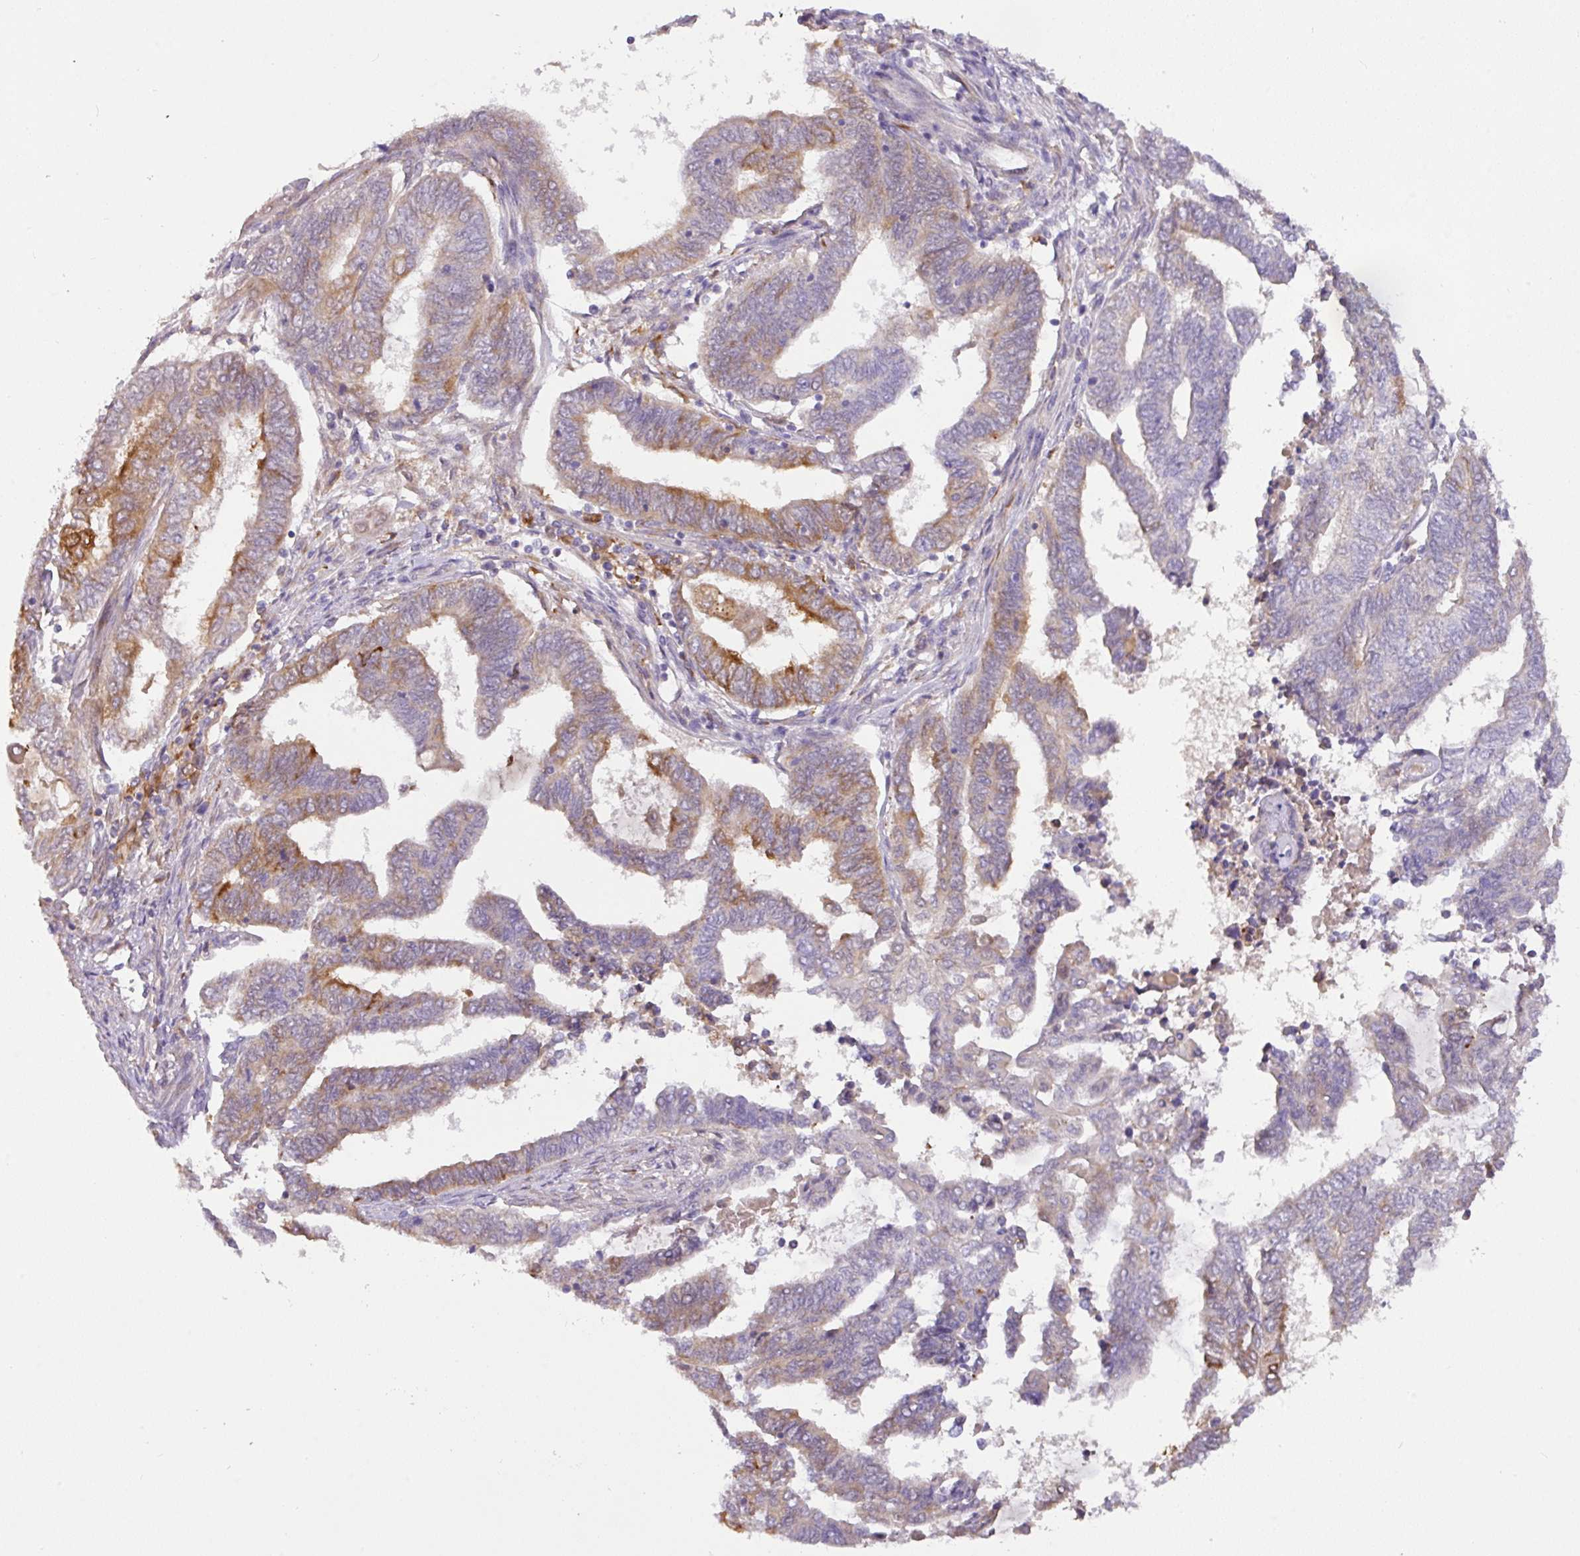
{"staining": {"intensity": "moderate", "quantity": "<25%", "location": "cytoplasmic/membranous"}, "tissue": "endometrial cancer", "cell_type": "Tumor cells", "image_type": "cancer", "snomed": [{"axis": "morphology", "description": "Adenocarcinoma, NOS"}, {"axis": "topography", "description": "Uterus"}, {"axis": "topography", "description": "Endometrium"}], "caption": "Immunohistochemical staining of human adenocarcinoma (endometrial) shows moderate cytoplasmic/membranous protein staining in approximately <25% of tumor cells. Using DAB (brown) and hematoxylin (blue) stains, captured at high magnification using brightfield microscopy.", "gene": "GCNT7", "patient": {"sex": "female", "age": 70}}